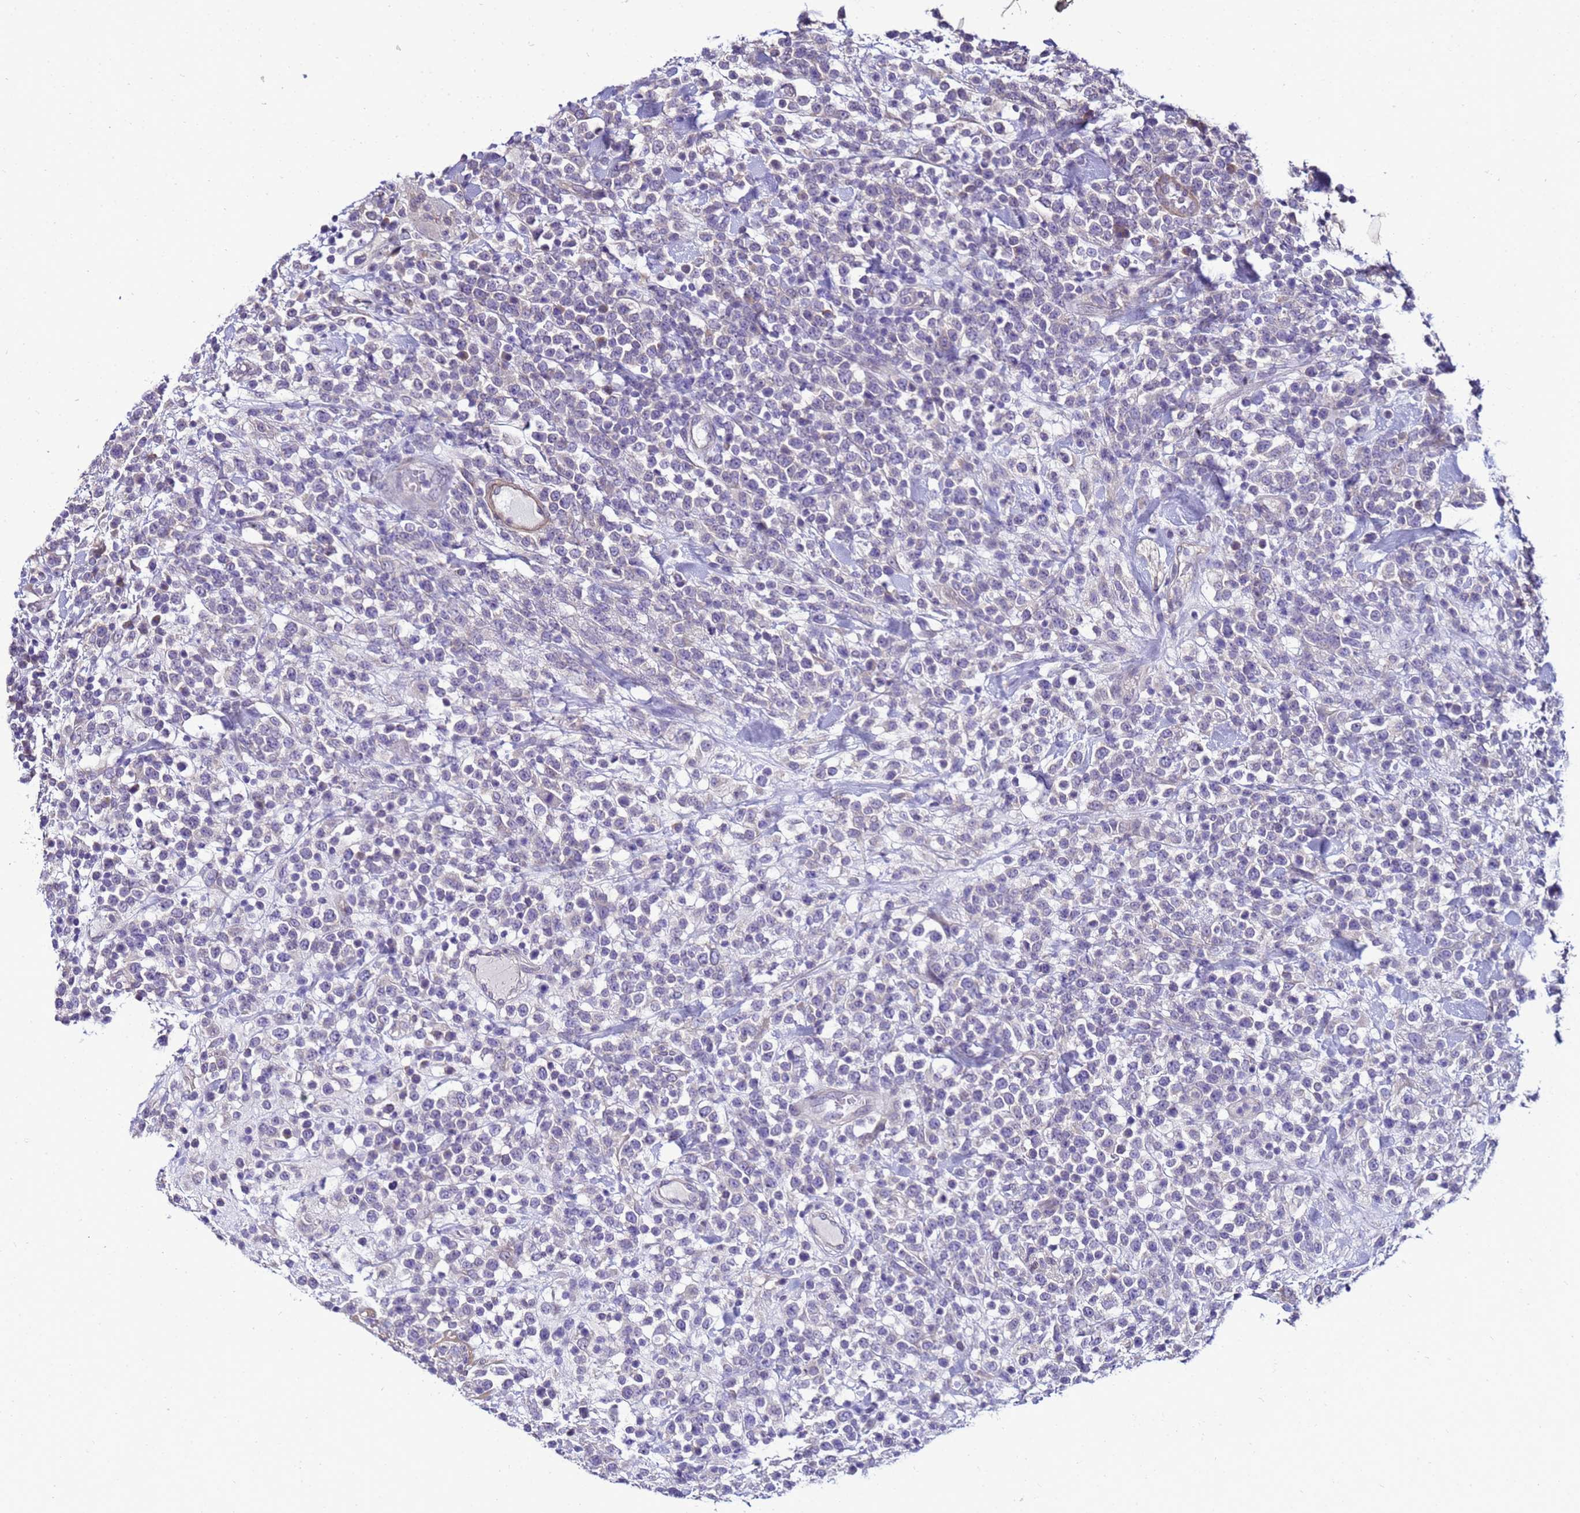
{"staining": {"intensity": "negative", "quantity": "none", "location": "none"}, "tissue": "lymphoma", "cell_type": "Tumor cells", "image_type": "cancer", "snomed": [{"axis": "morphology", "description": "Malignant lymphoma, non-Hodgkin's type, High grade"}, {"axis": "topography", "description": "Colon"}], "caption": "Immunohistochemical staining of high-grade malignant lymphoma, non-Hodgkin's type exhibits no significant staining in tumor cells.", "gene": "FAM166B", "patient": {"sex": "female", "age": 53}}